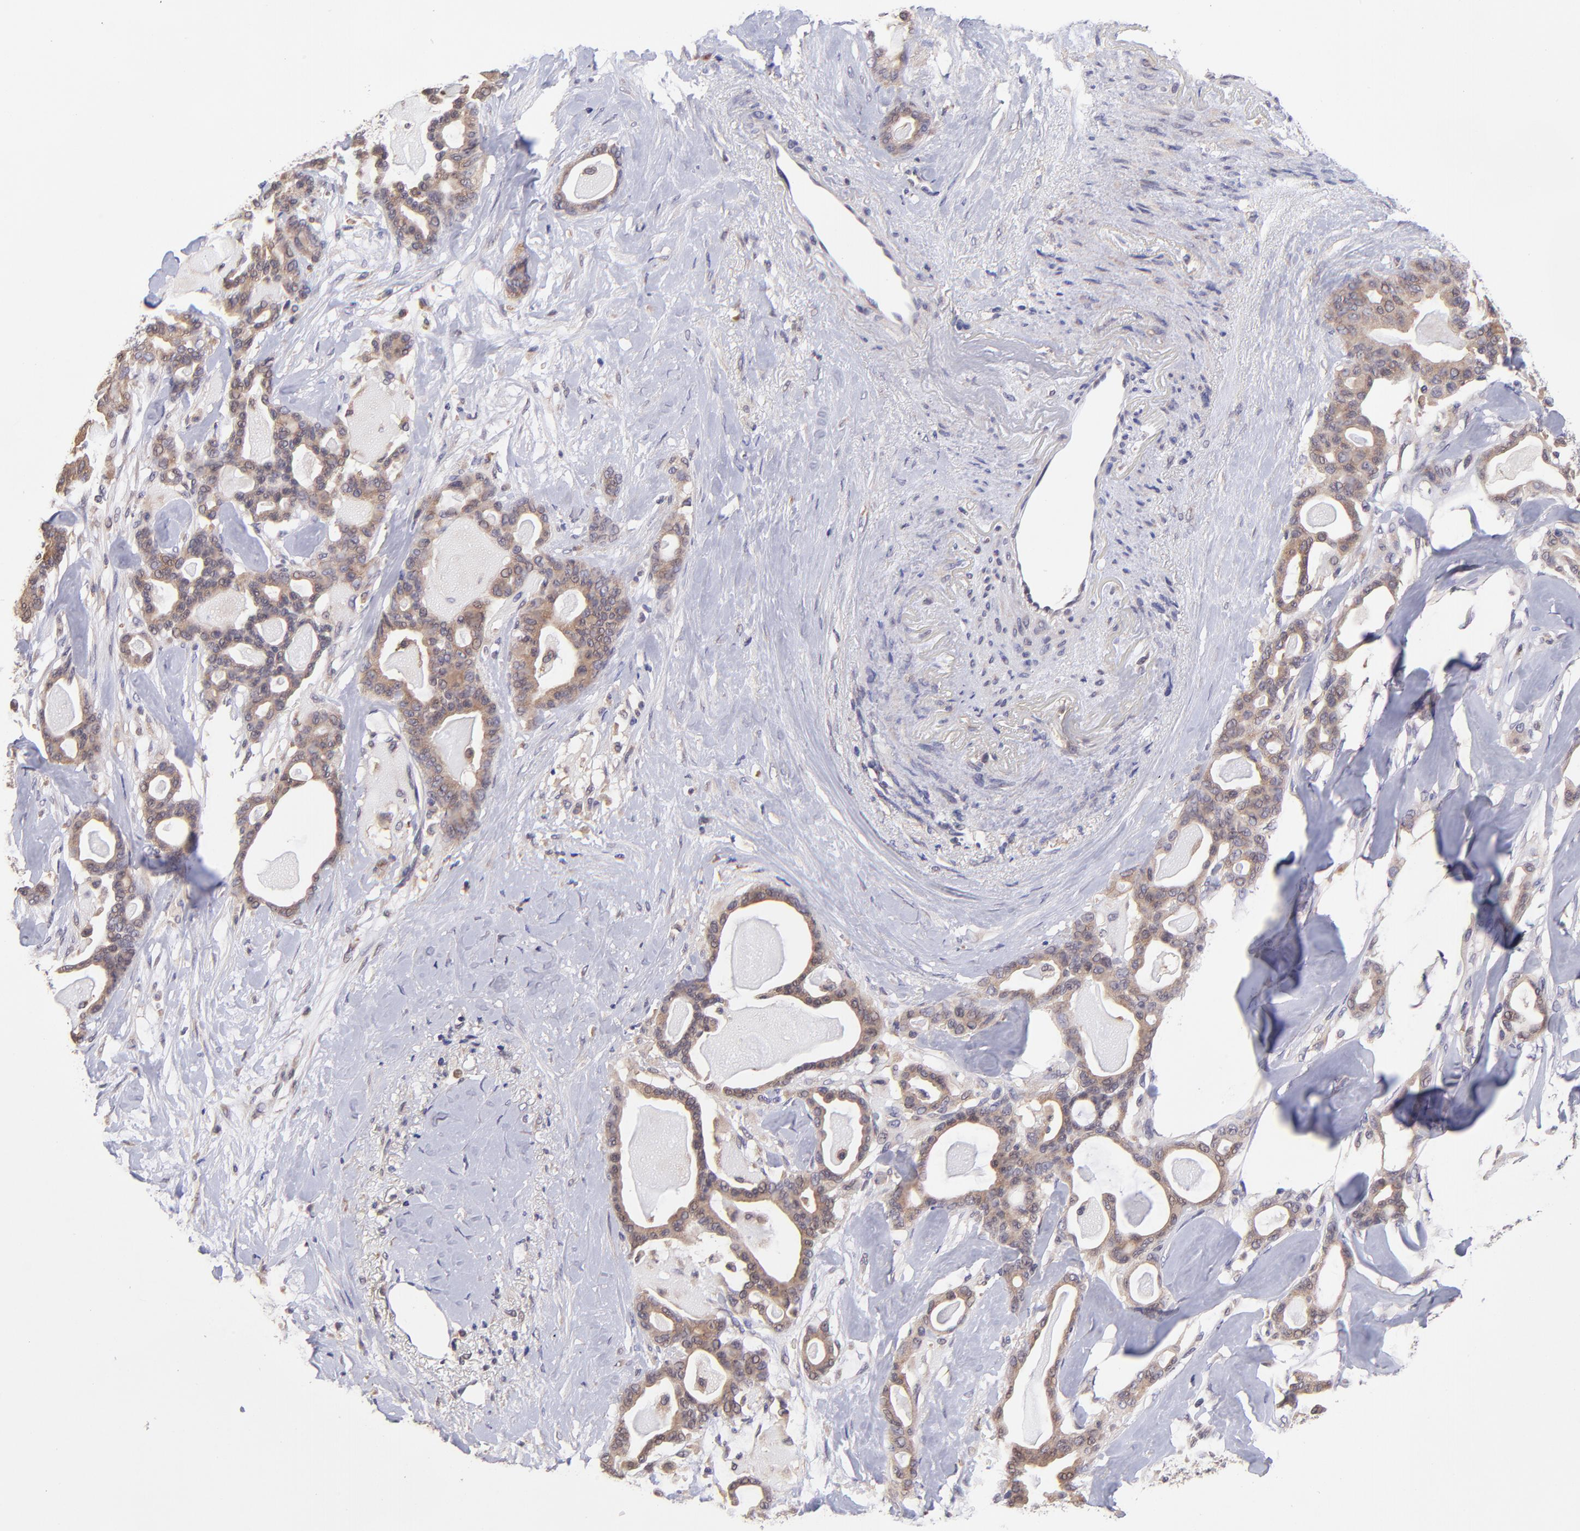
{"staining": {"intensity": "moderate", "quantity": ">75%", "location": "cytoplasmic/membranous"}, "tissue": "pancreatic cancer", "cell_type": "Tumor cells", "image_type": "cancer", "snomed": [{"axis": "morphology", "description": "Adenocarcinoma, NOS"}, {"axis": "topography", "description": "Pancreas"}], "caption": "Protein expression by immunohistochemistry displays moderate cytoplasmic/membranous expression in about >75% of tumor cells in pancreatic adenocarcinoma.", "gene": "NSF", "patient": {"sex": "male", "age": 63}}